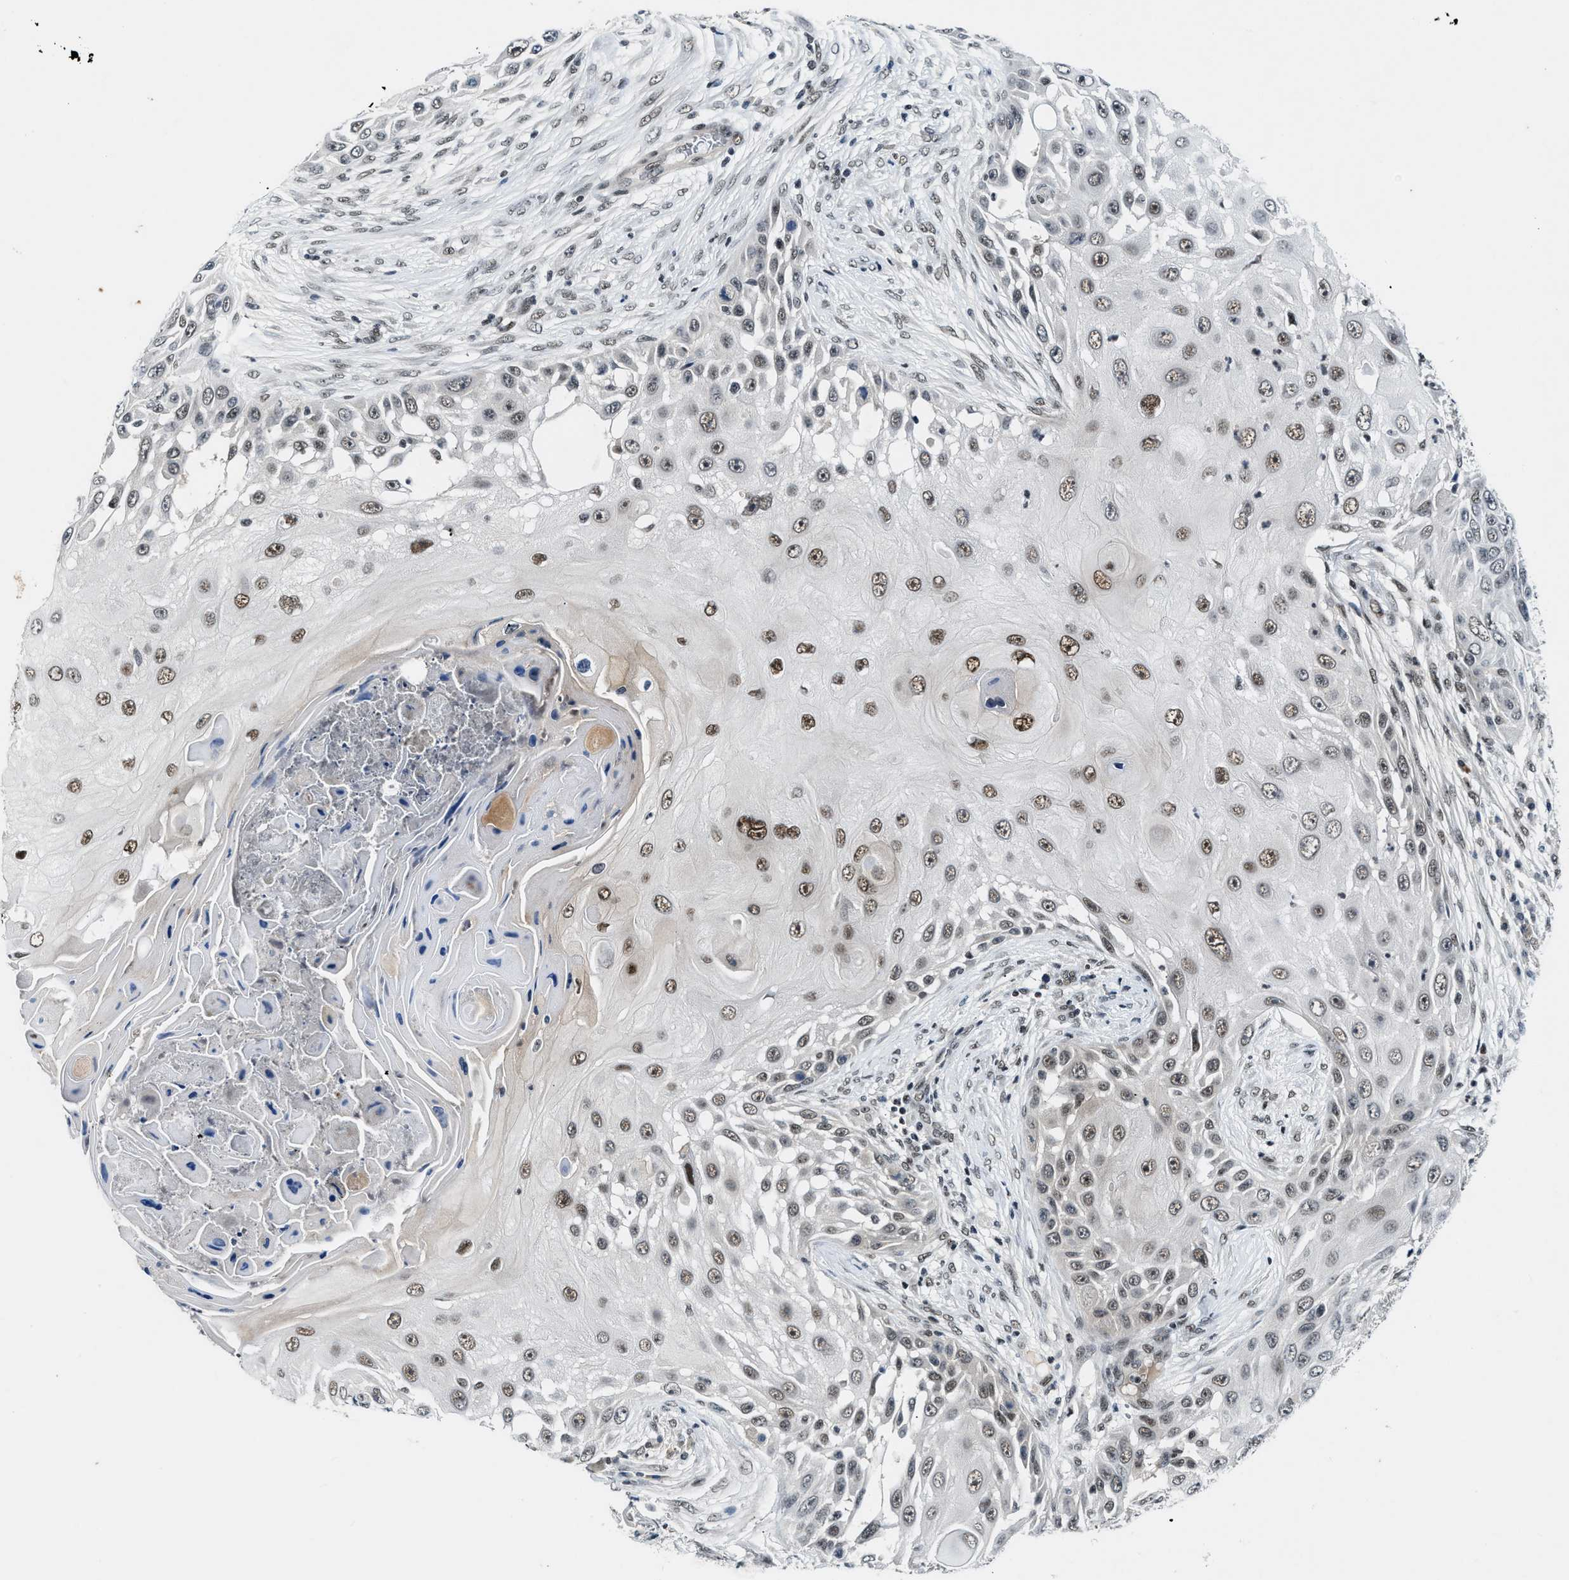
{"staining": {"intensity": "moderate", "quantity": "25%-75%", "location": "nuclear"}, "tissue": "skin cancer", "cell_type": "Tumor cells", "image_type": "cancer", "snomed": [{"axis": "morphology", "description": "Squamous cell carcinoma, NOS"}, {"axis": "topography", "description": "Skin"}], "caption": "Immunohistochemistry (DAB) staining of human squamous cell carcinoma (skin) demonstrates moderate nuclear protein staining in approximately 25%-75% of tumor cells. Nuclei are stained in blue.", "gene": "NCOA1", "patient": {"sex": "female", "age": 44}}